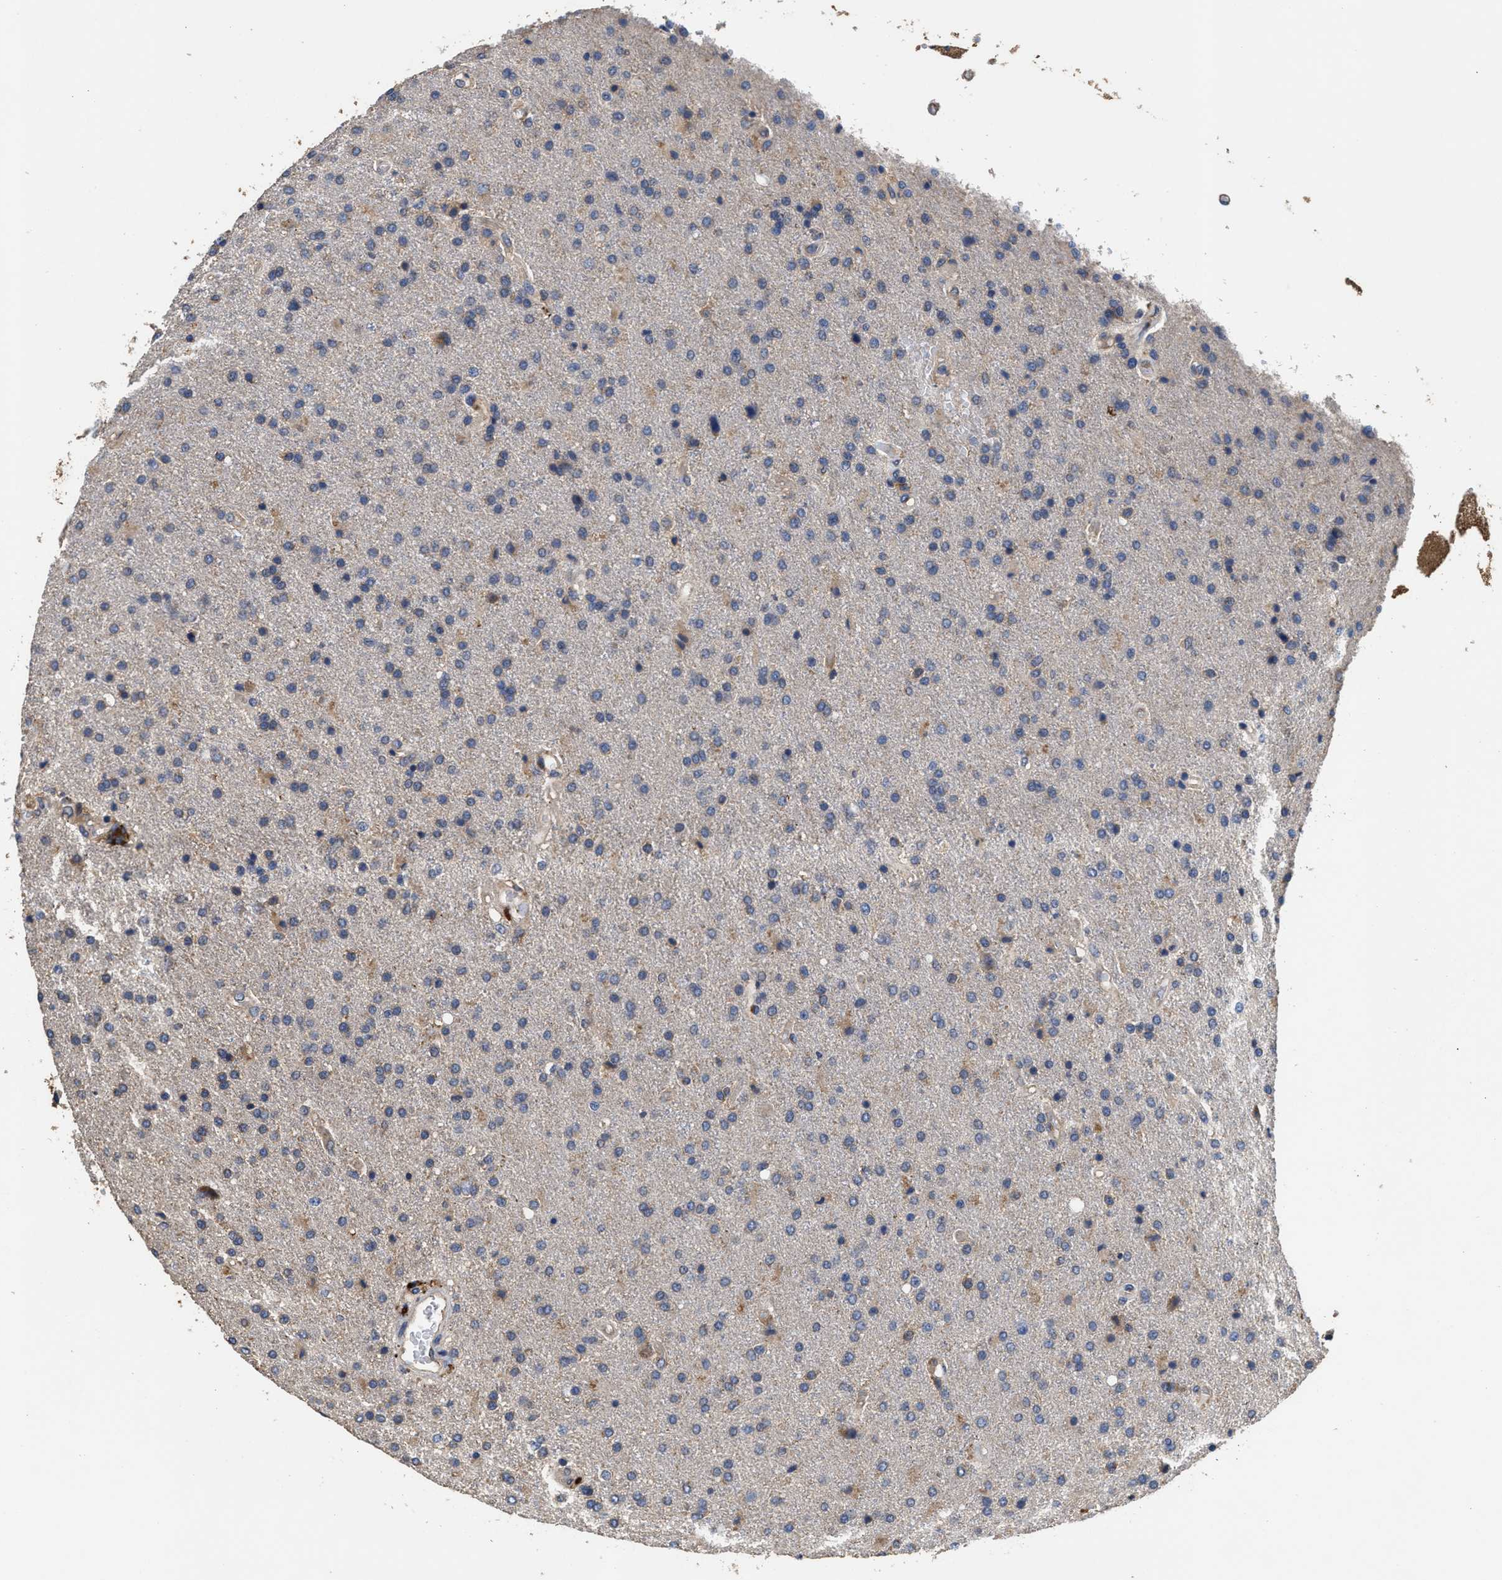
{"staining": {"intensity": "weak", "quantity": "25%-75%", "location": "cytoplasmic/membranous"}, "tissue": "glioma", "cell_type": "Tumor cells", "image_type": "cancer", "snomed": [{"axis": "morphology", "description": "Glioma, malignant, High grade"}, {"axis": "topography", "description": "Brain"}], "caption": "IHC micrograph of neoplastic tissue: human glioma stained using IHC exhibits low levels of weak protein expression localized specifically in the cytoplasmic/membranous of tumor cells, appearing as a cytoplasmic/membranous brown color.", "gene": "KLB", "patient": {"sex": "male", "age": 72}}